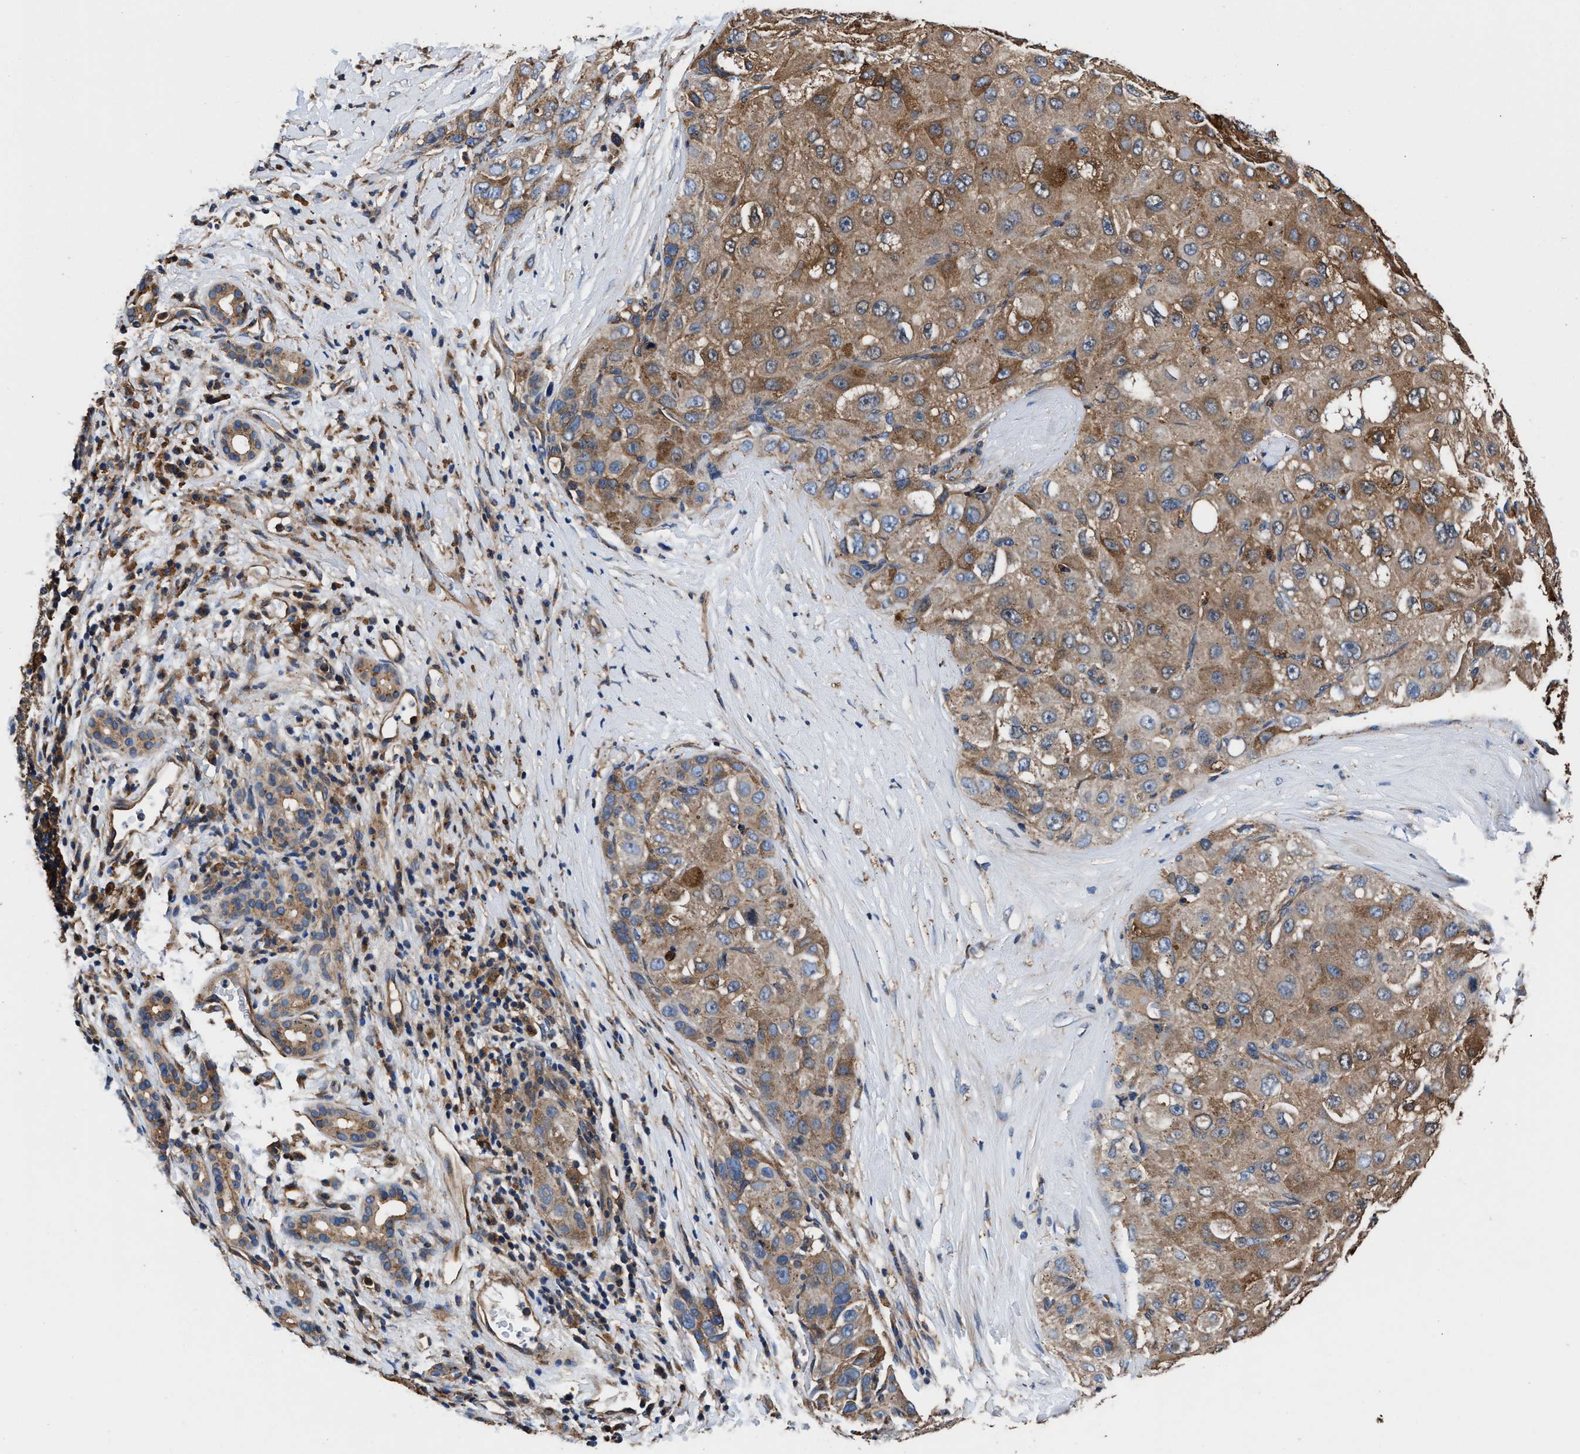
{"staining": {"intensity": "moderate", "quantity": ">75%", "location": "cytoplasmic/membranous"}, "tissue": "liver cancer", "cell_type": "Tumor cells", "image_type": "cancer", "snomed": [{"axis": "morphology", "description": "Carcinoma, Hepatocellular, NOS"}, {"axis": "topography", "description": "Liver"}], "caption": "Moderate cytoplasmic/membranous expression for a protein is present in approximately >75% of tumor cells of hepatocellular carcinoma (liver) using immunohistochemistry.", "gene": "PPP1R9B", "patient": {"sex": "male", "age": 80}}